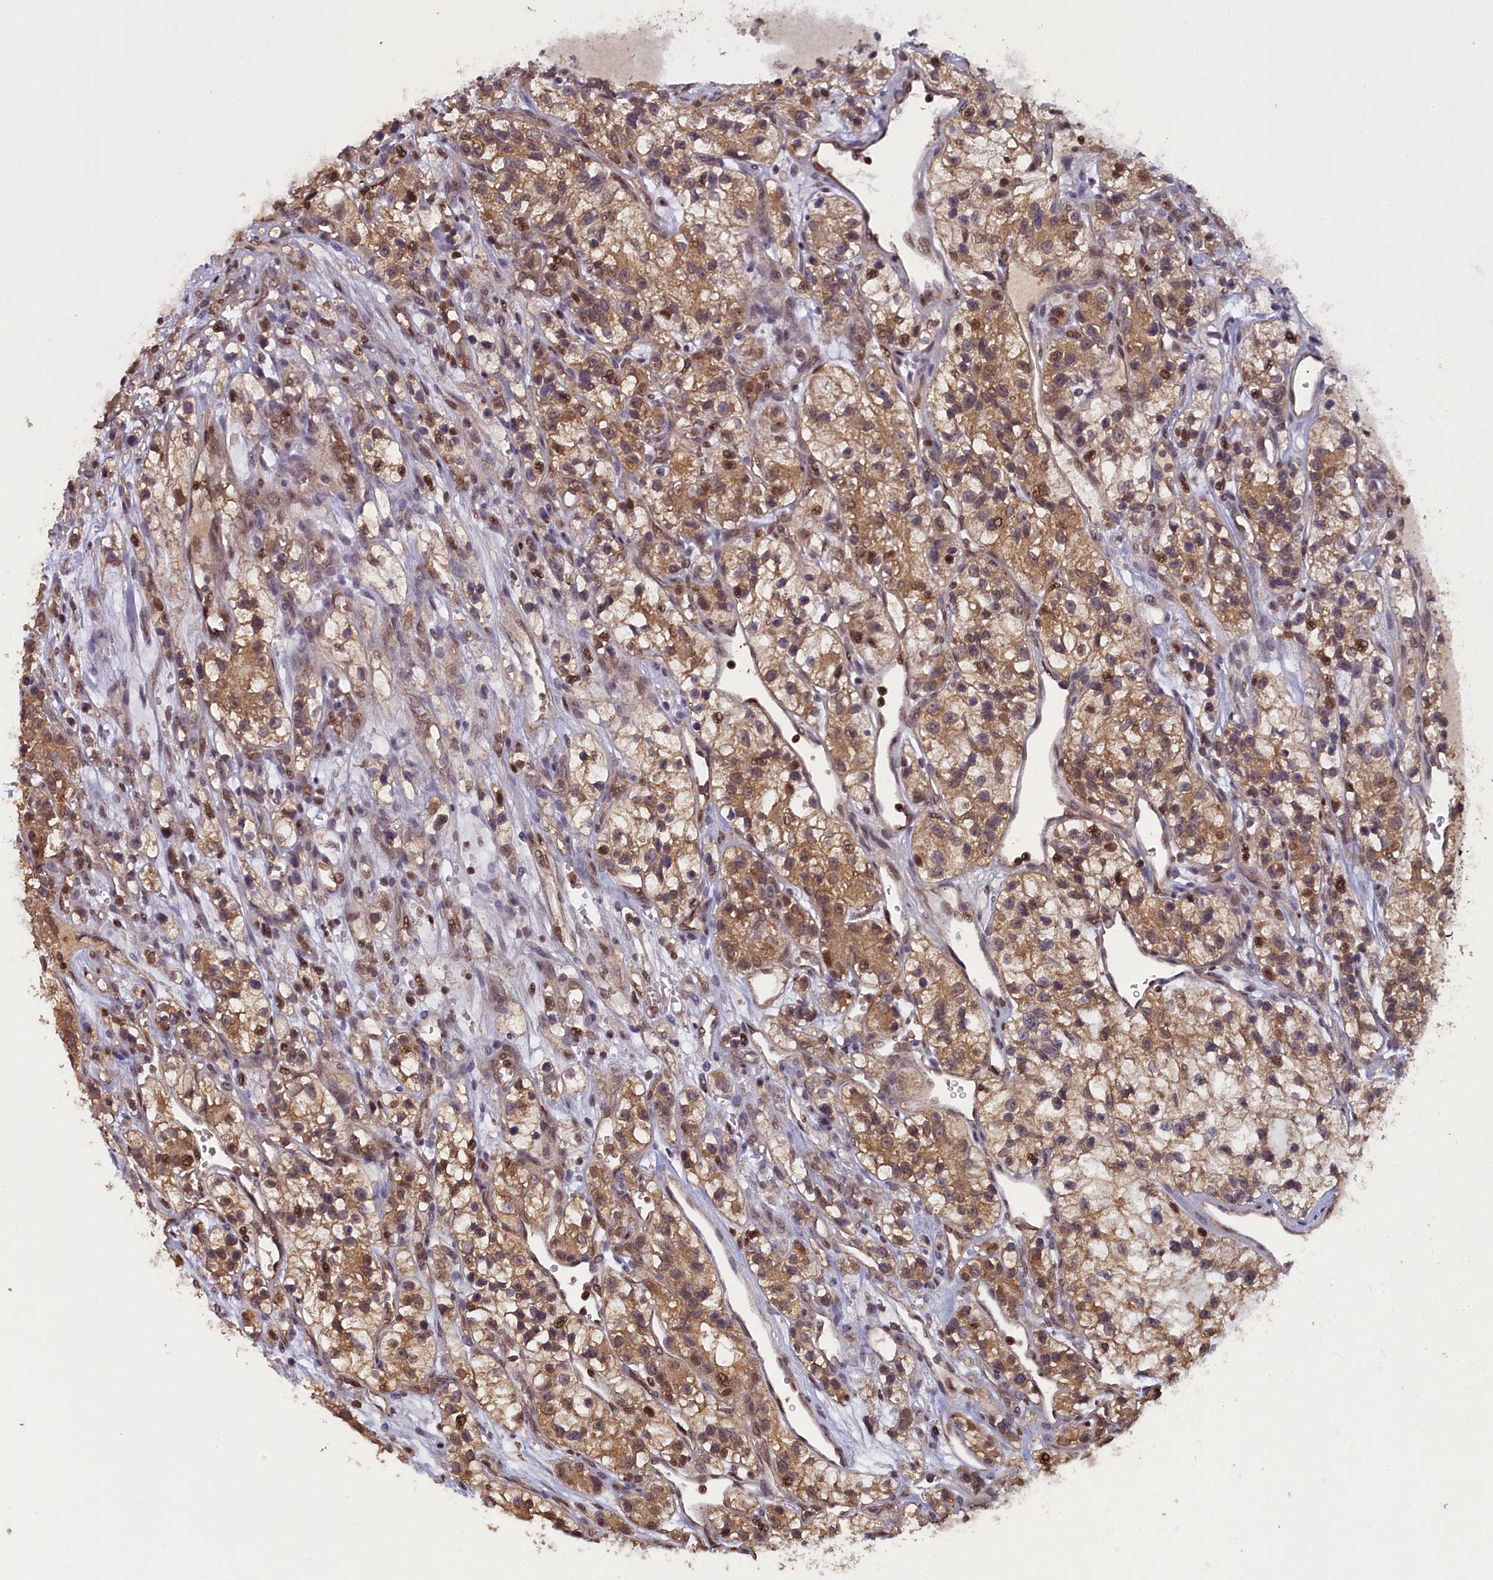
{"staining": {"intensity": "moderate", "quantity": ">75%", "location": "cytoplasmic/membranous,nuclear"}, "tissue": "renal cancer", "cell_type": "Tumor cells", "image_type": "cancer", "snomed": [{"axis": "morphology", "description": "Adenocarcinoma, NOS"}, {"axis": "topography", "description": "Kidney"}], "caption": "Renal cancer (adenocarcinoma) was stained to show a protein in brown. There is medium levels of moderate cytoplasmic/membranous and nuclear expression in about >75% of tumor cells. The staining is performed using DAB (3,3'-diaminobenzidine) brown chromogen to label protein expression. The nuclei are counter-stained blue using hematoxylin.", "gene": "NUBP1", "patient": {"sex": "female", "age": 57}}